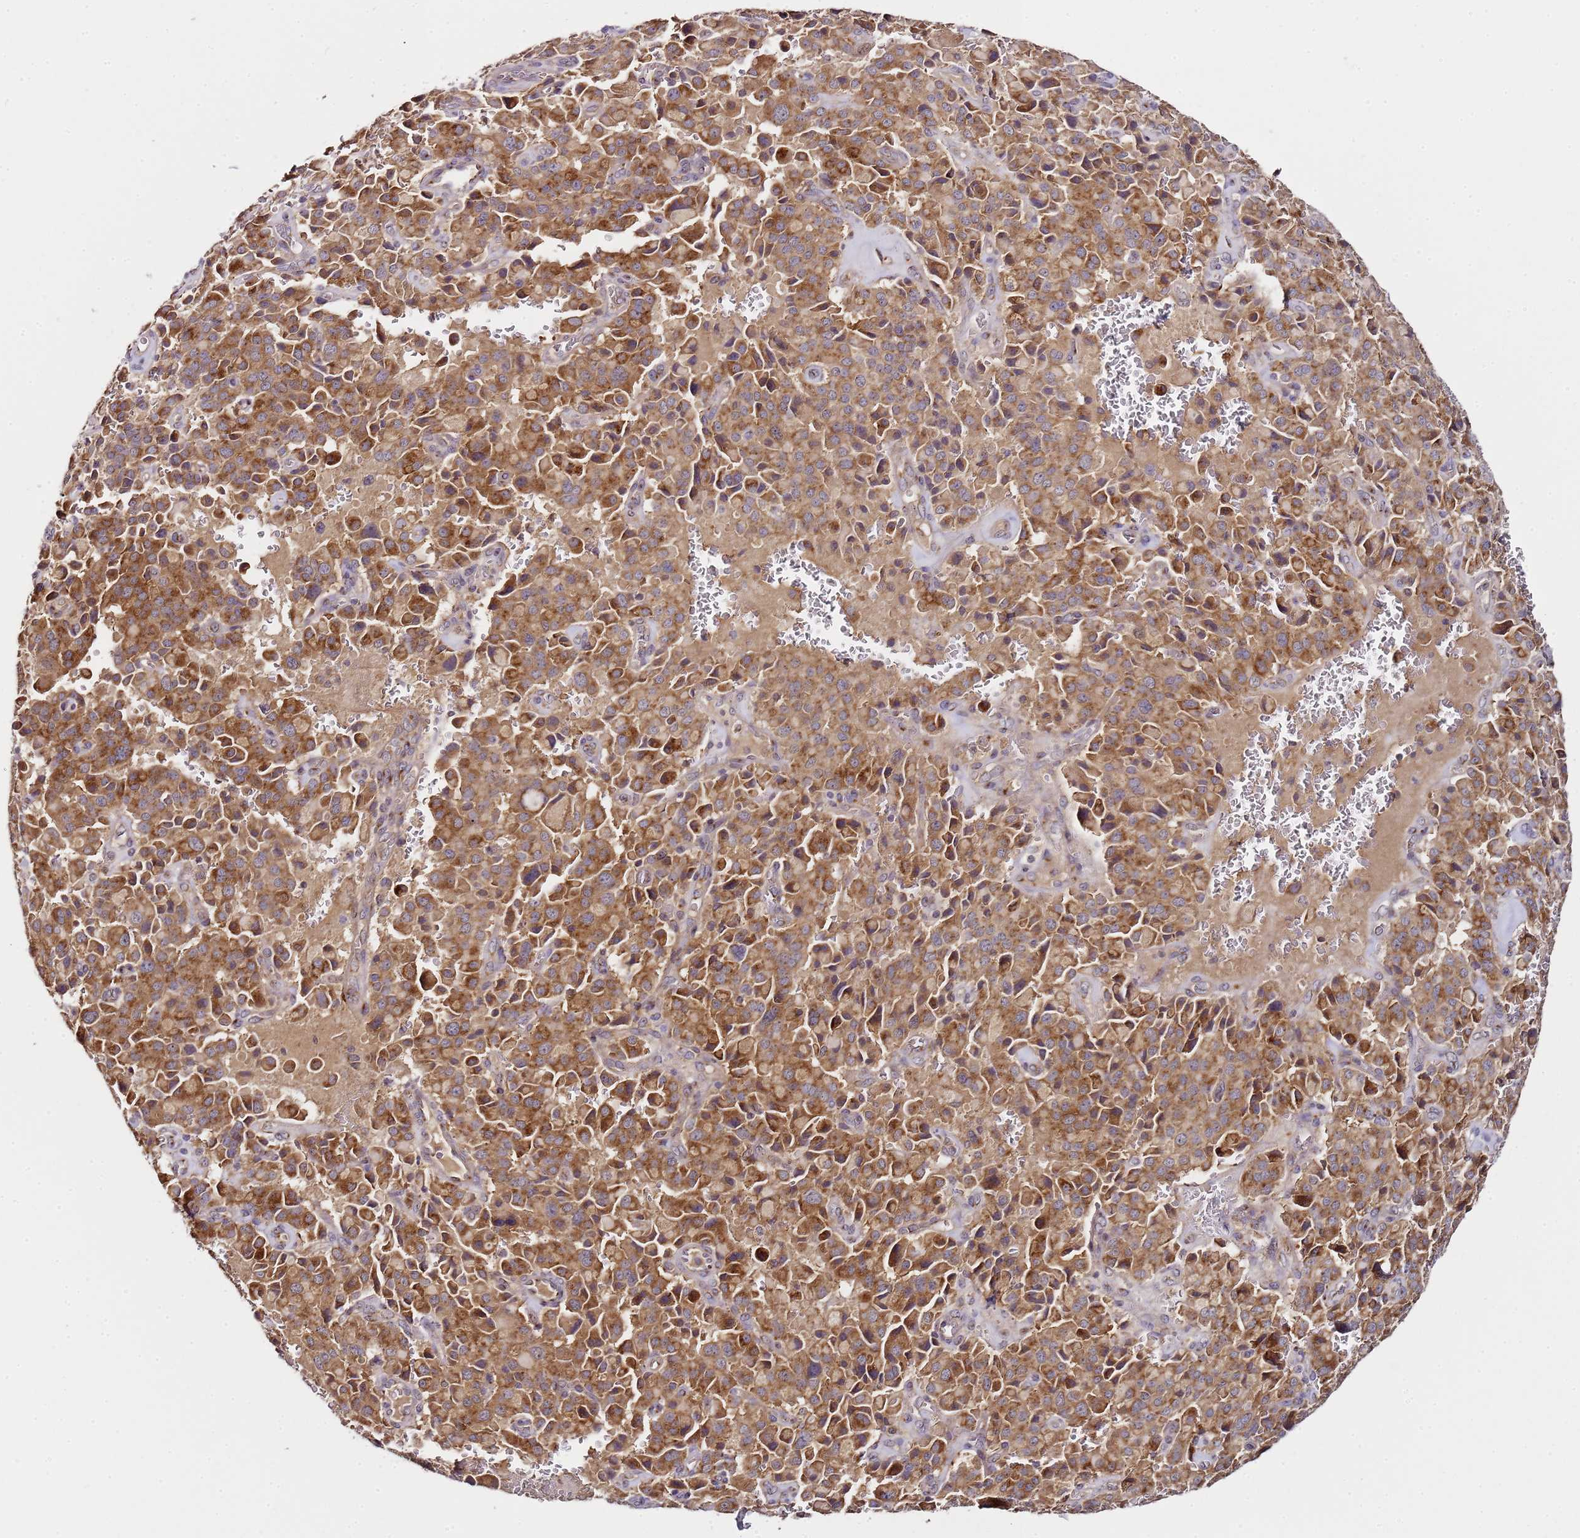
{"staining": {"intensity": "moderate", "quantity": ">75%", "location": "cytoplasmic/membranous"}, "tissue": "pancreatic cancer", "cell_type": "Tumor cells", "image_type": "cancer", "snomed": [{"axis": "morphology", "description": "Adenocarcinoma, NOS"}, {"axis": "topography", "description": "Pancreas"}], "caption": "Pancreatic adenocarcinoma tissue exhibits moderate cytoplasmic/membranous staining in about >75% of tumor cells", "gene": "MRPL49", "patient": {"sex": "male", "age": 65}}